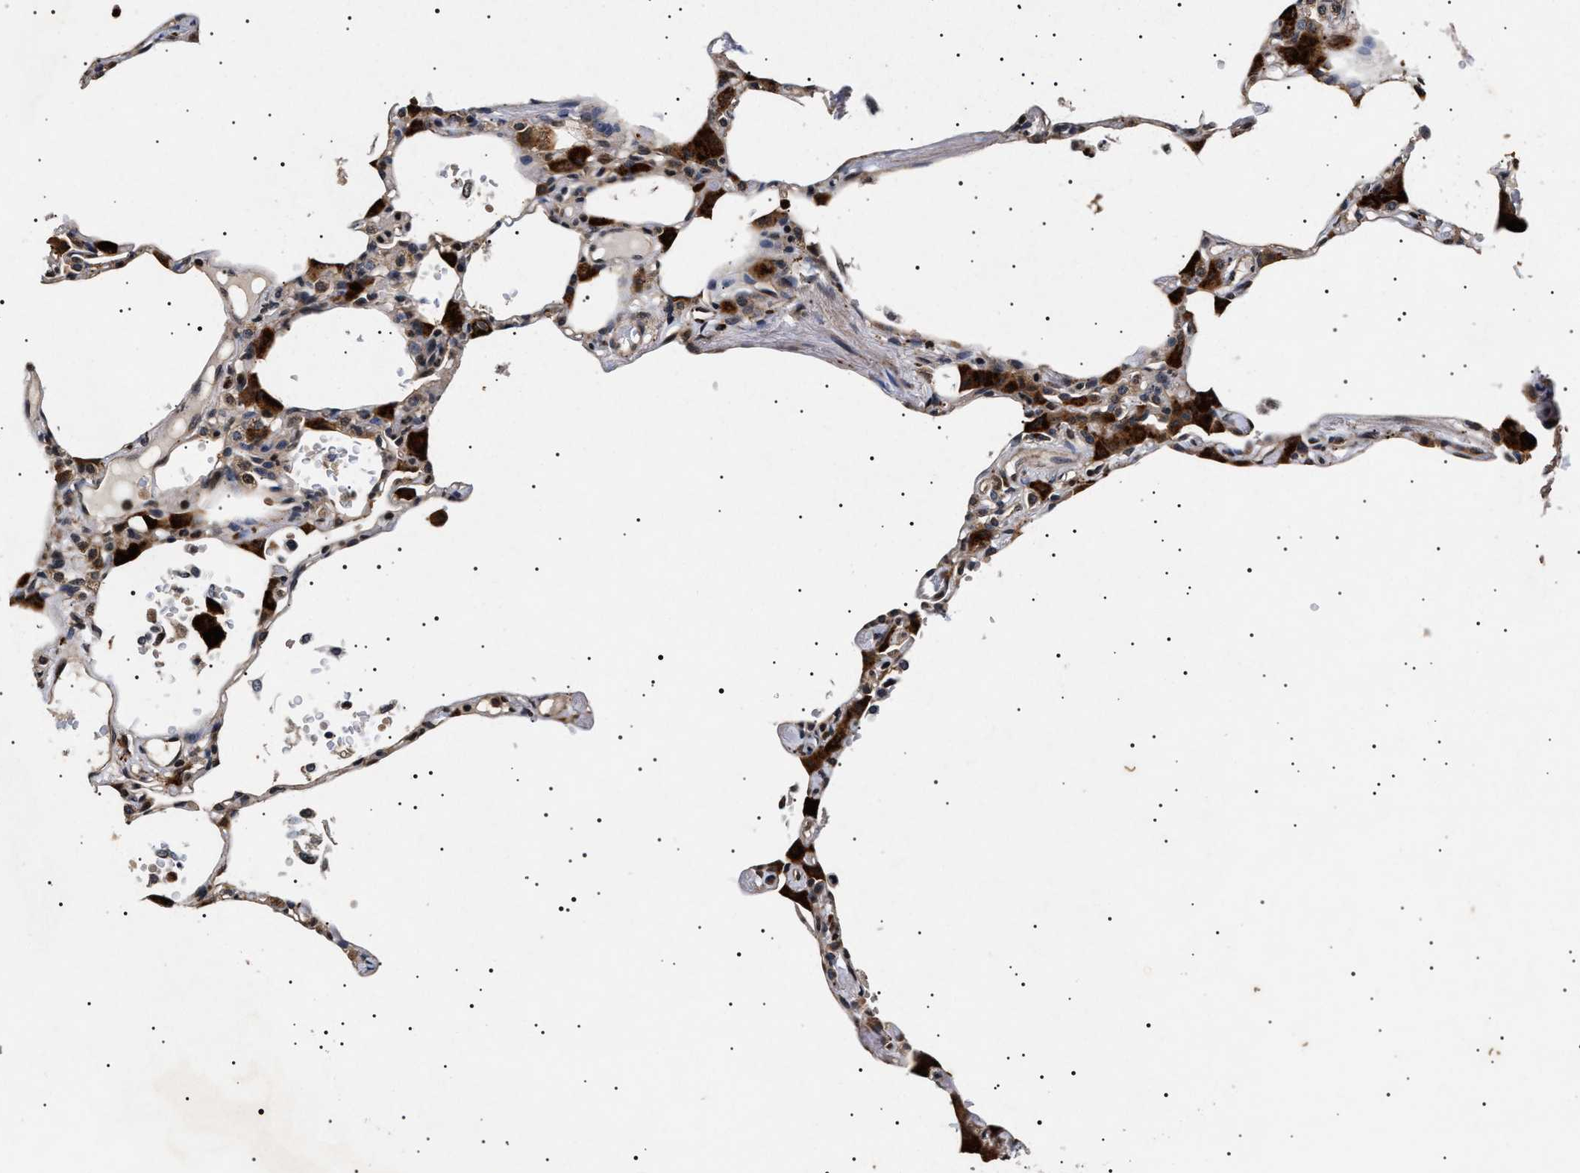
{"staining": {"intensity": "strong", "quantity": "25%-75%", "location": "cytoplasmic/membranous,nuclear"}, "tissue": "lung", "cell_type": "Alveolar cells", "image_type": "normal", "snomed": [{"axis": "morphology", "description": "Normal tissue, NOS"}, {"axis": "topography", "description": "Lung"}], "caption": "Immunohistochemical staining of normal human lung shows 25%-75% levels of strong cytoplasmic/membranous,nuclear protein expression in approximately 25%-75% of alveolar cells. (DAB IHC, brown staining for protein, blue staining for nuclei).", "gene": "KIF21A", "patient": {"sex": "female", "age": 49}}